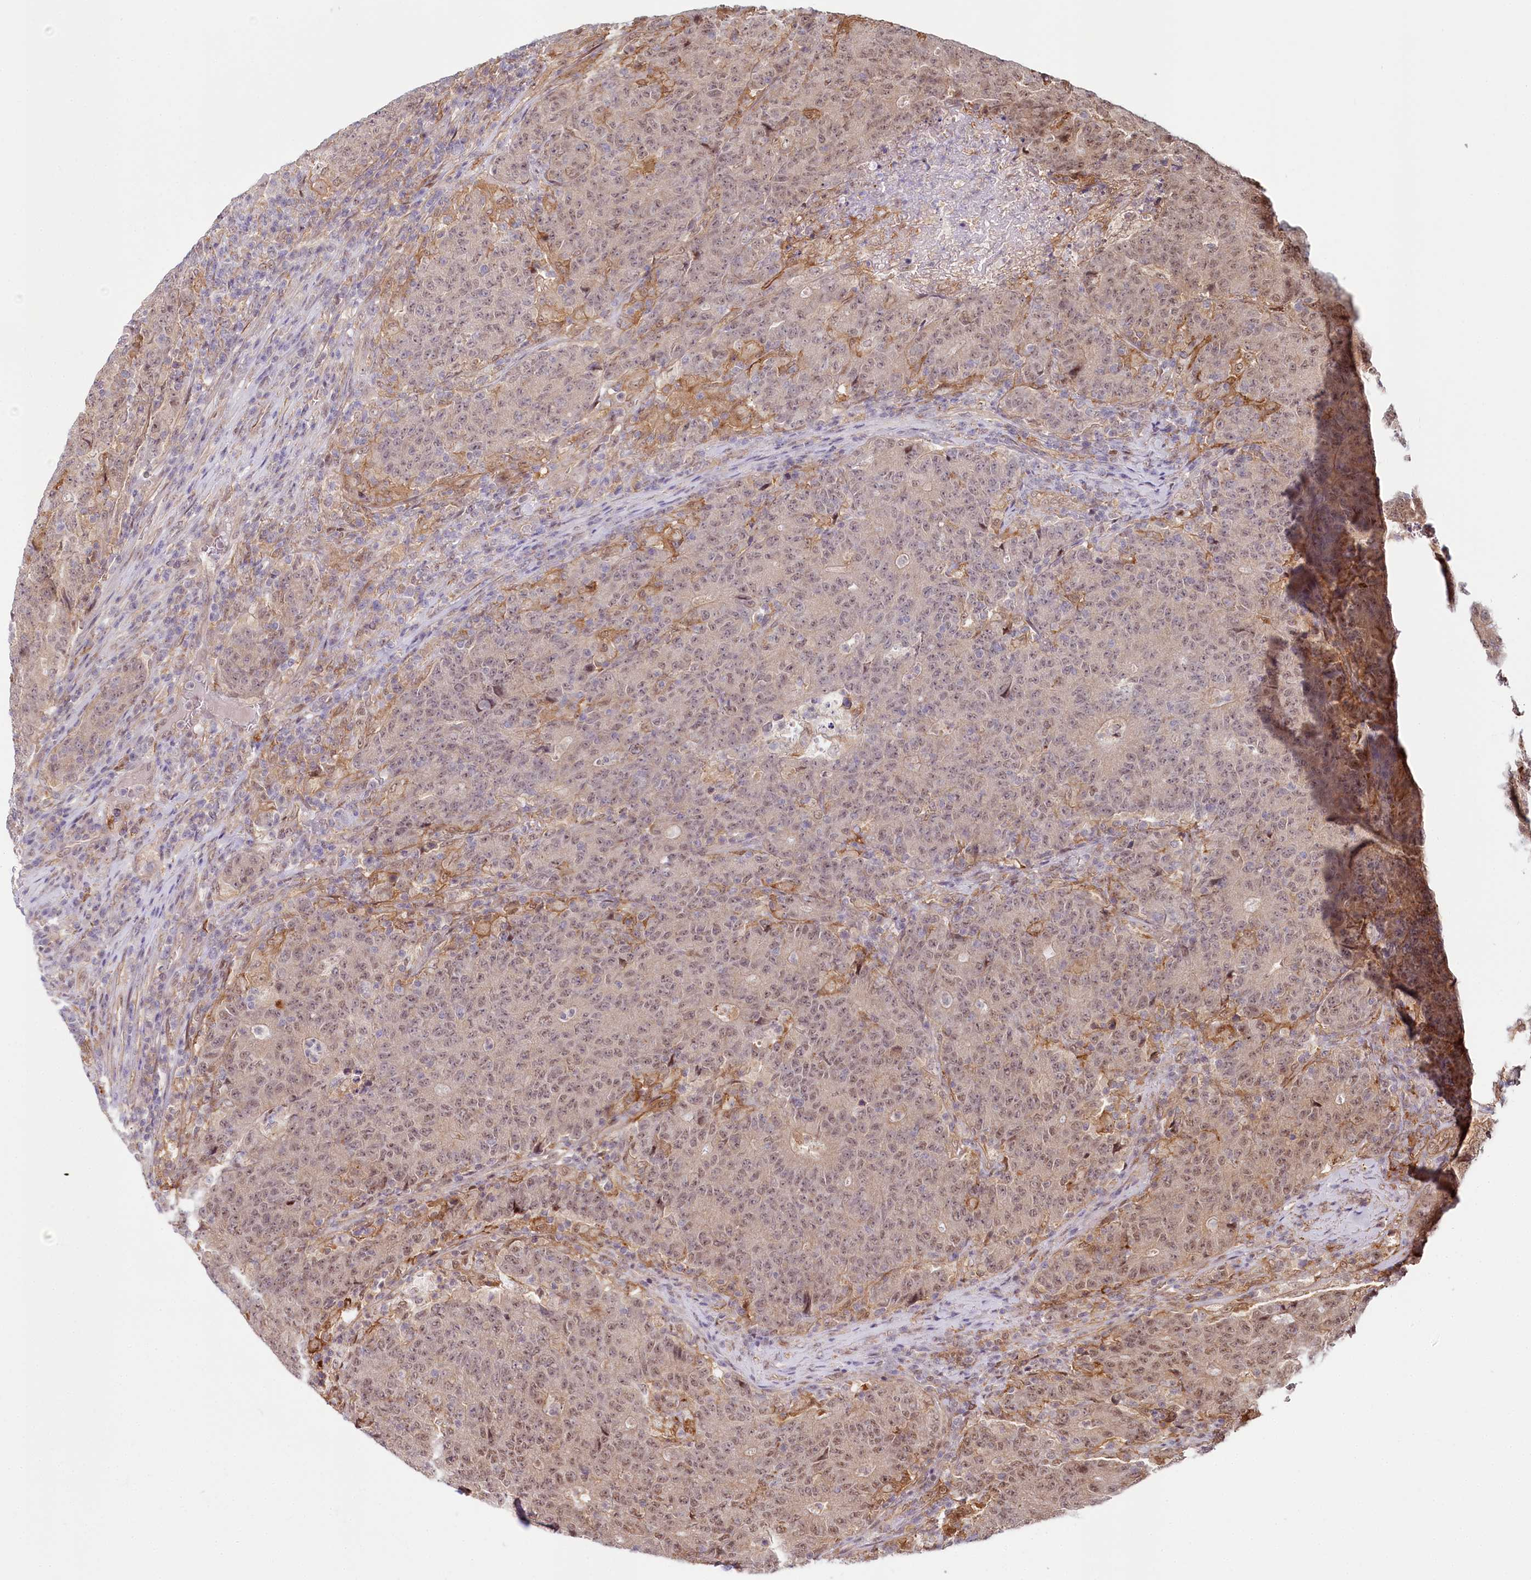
{"staining": {"intensity": "weak", "quantity": "25%-75%", "location": "nuclear"}, "tissue": "colorectal cancer", "cell_type": "Tumor cells", "image_type": "cancer", "snomed": [{"axis": "morphology", "description": "Adenocarcinoma, NOS"}, {"axis": "topography", "description": "Colon"}], "caption": "Protein staining exhibits weak nuclear expression in about 25%-75% of tumor cells in colorectal cancer (adenocarcinoma). Using DAB (brown) and hematoxylin (blue) stains, captured at high magnification using brightfield microscopy.", "gene": "TUBGCP2", "patient": {"sex": "female", "age": 75}}